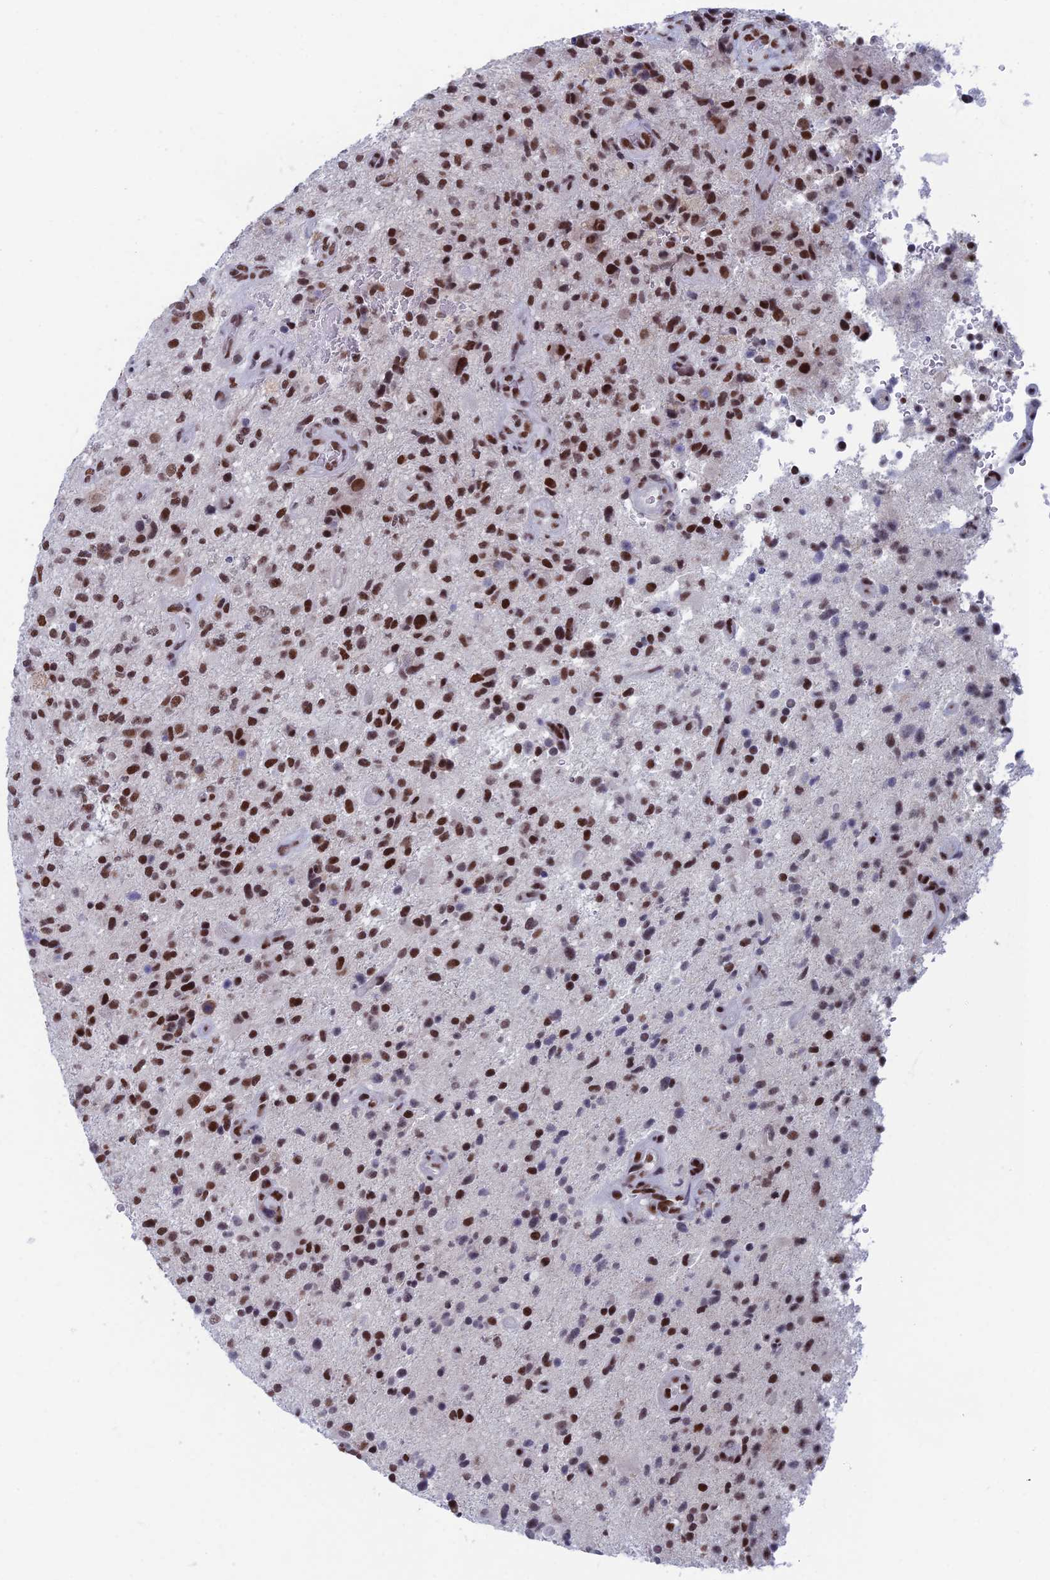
{"staining": {"intensity": "strong", "quantity": ">75%", "location": "nuclear"}, "tissue": "glioma", "cell_type": "Tumor cells", "image_type": "cancer", "snomed": [{"axis": "morphology", "description": "Glioma, malignant, High grade"}, {"axis": "topography", "description": "Brain"}], "caption": "Glioma stained for a protein demonstrates strong nuclear positivity in tumor cells.", "gene": "NABP2", "patient": {"sex": "male", "age": 47}}